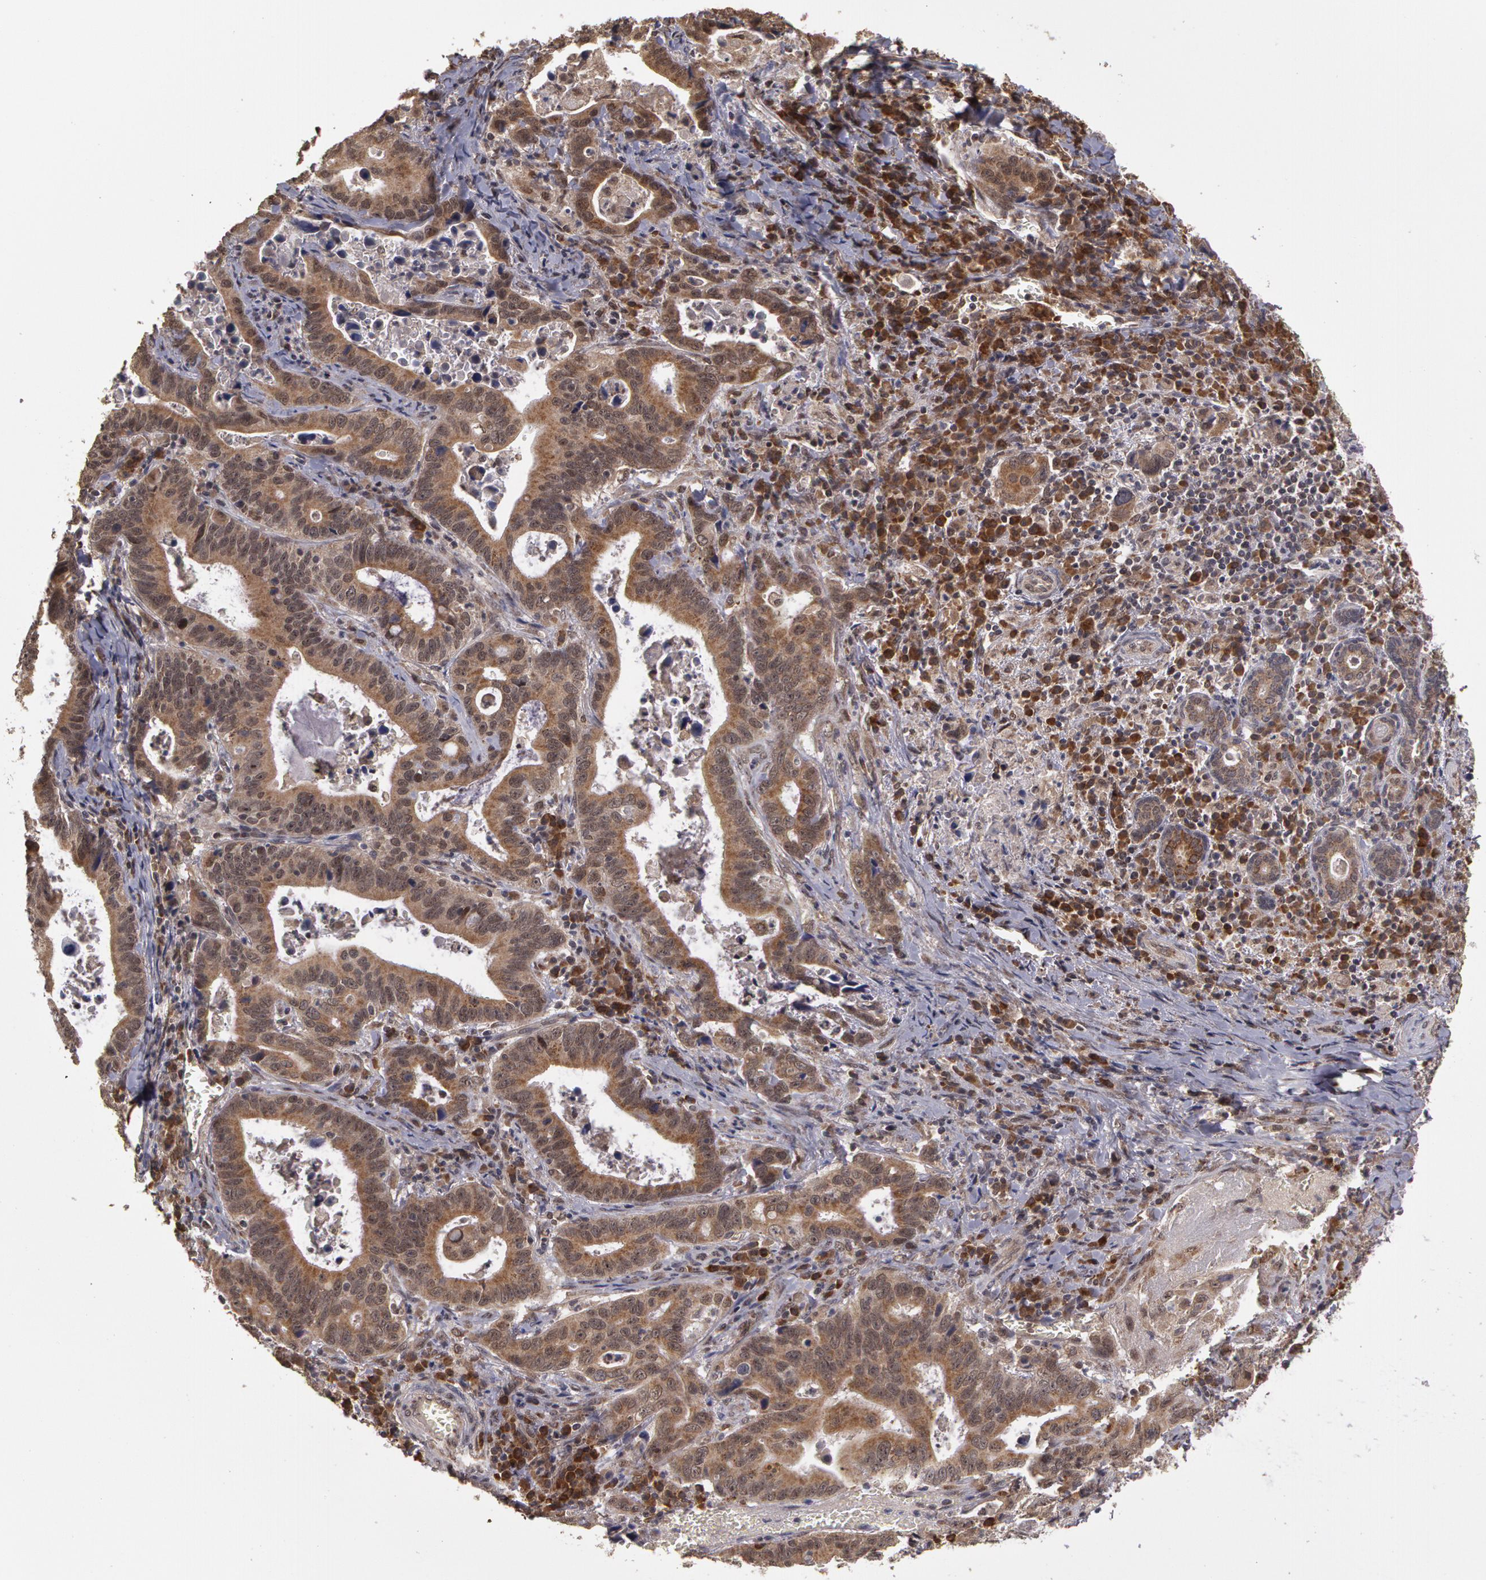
{"staining": {"intensity": "strong", "quantity": ">75%", "location": "cytoplasmic/membranous"}, "tissue": "stomach cancer", "cell_type": "Tumor cells", "image_type": "cancer", "snomed": [{"axis": "morphology", "description": "Adenocarcinoma, NOS"}, {"axis": "topography", "description": "Stomach, upper"}], "caption": "Tumor cells demonstrate high levels of strong cytoplasmic/membranous positivity in approximately >75% of cells in human stomach cancer.", "gene": "GLIS1", "patient": {"sex": "male", "age": 63}}